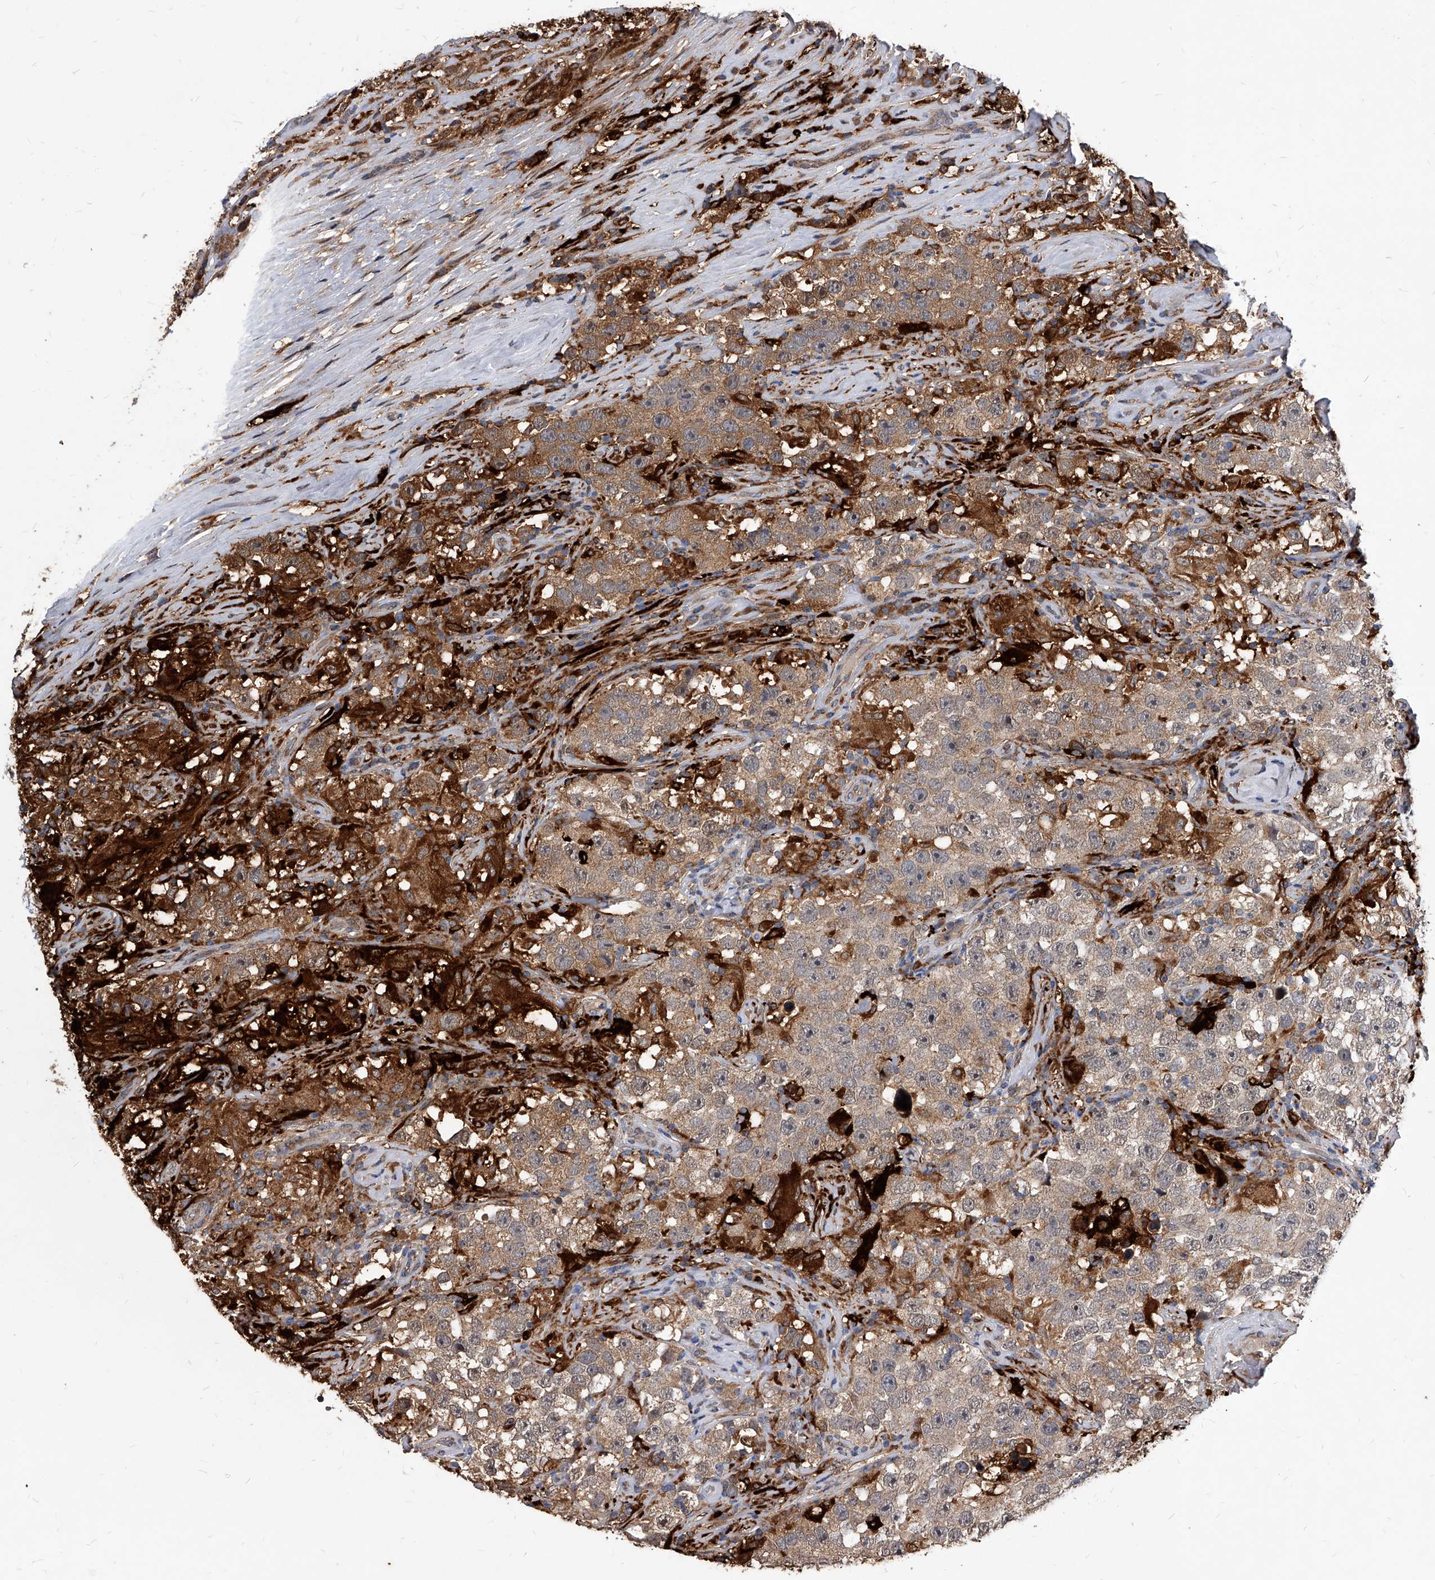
{"staining": {"intensity": "weak", "quantity": ">75%", "location": "cytoplasmic/membranous"}, "tissue": "testis cancer", "cell_type": "Tumor cells", "image_type": "cancer", "snomed": [{"axis": "morphology", "description": "Seminoma, NOS"}, {"axis": "topography", "description": "Testis"}], "caption": "IHC (DAB (3,3'-diaminobenzidine)) staining of human testis seminoma demonstrates weak cytoplasmic/membranous protein staining in approximately >75% of tumor cells.", "gene": "SOBP", "patient": {"sex": "male", "age": 49}}